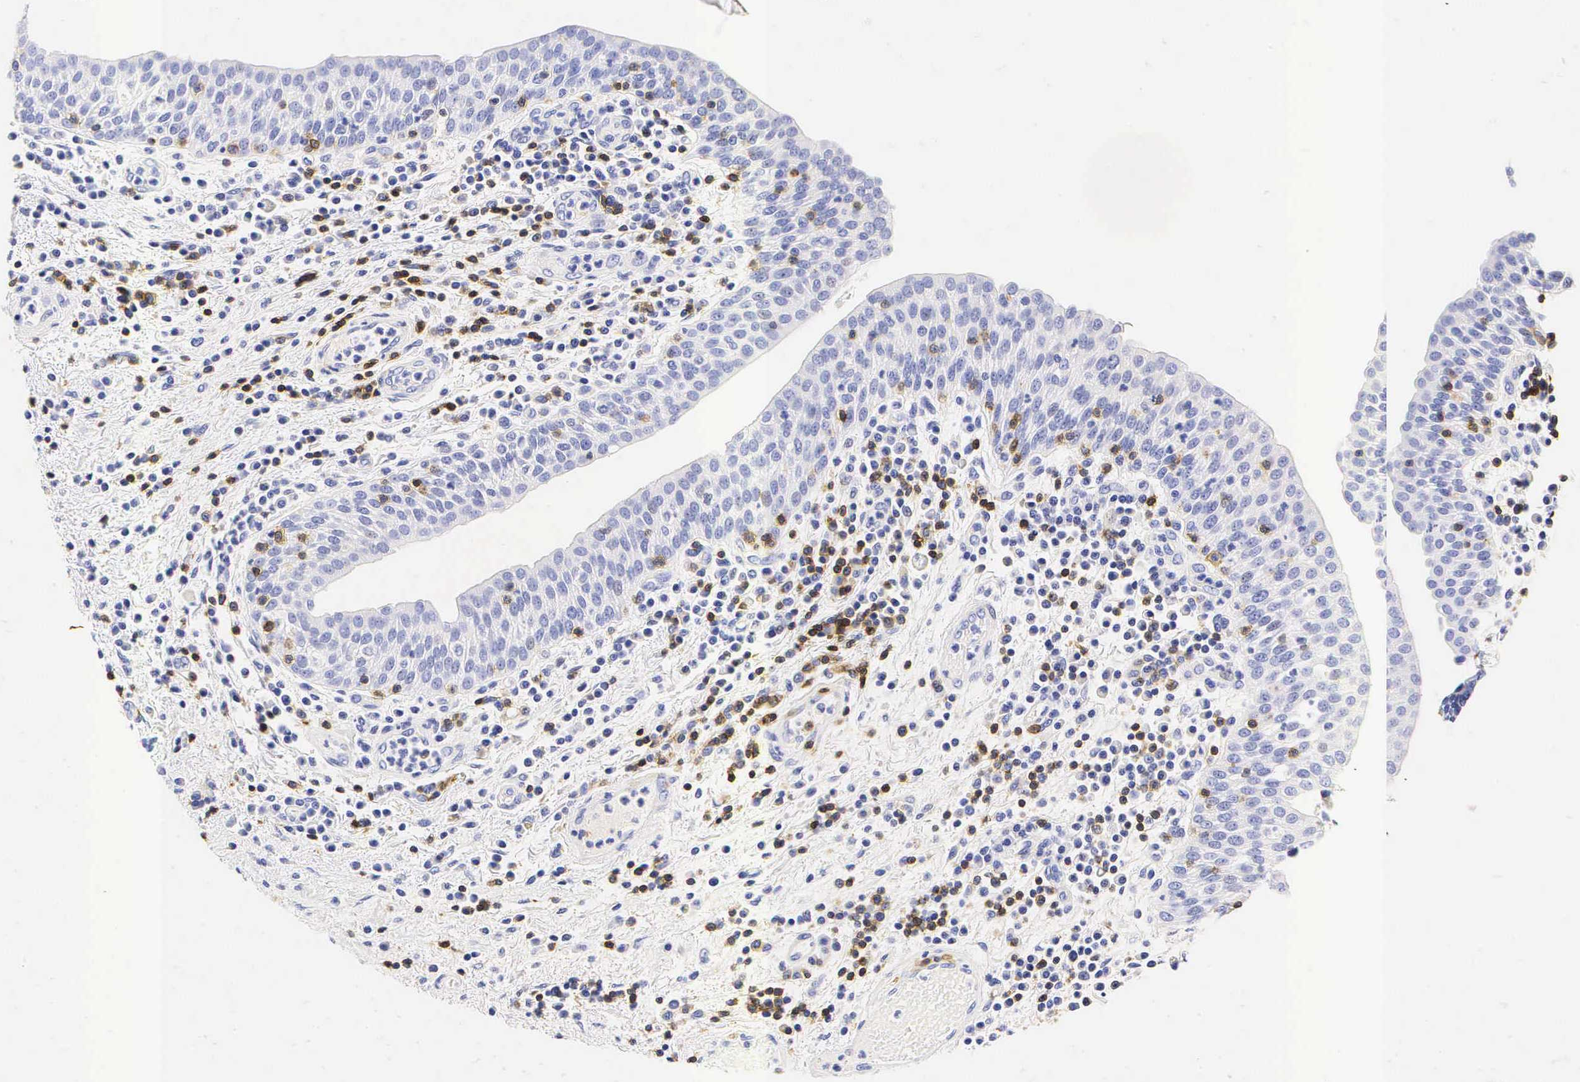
{"staining": {"intensity": "negative", "quantity": "none", "location": "none"}, "tissue": "urinary bladder", "cell_type": "Urothelial cells", "image_type": "normal", "snomed": [{"axis": "morphology", "description": "Normal tissue, NOS"}, {"axis": "topography", "description": "Urinary bladder"}], "caption": "Immunohistochemistry (IHC) histopathology image of unremarkable urinary bladder: urinary bladder stained with DAB (3,3'-diaminobenzidine) displays no significant protein staining in urothelial cells.", "gene": "CD3E", "patient": {"sex": "female", "age": 84}}